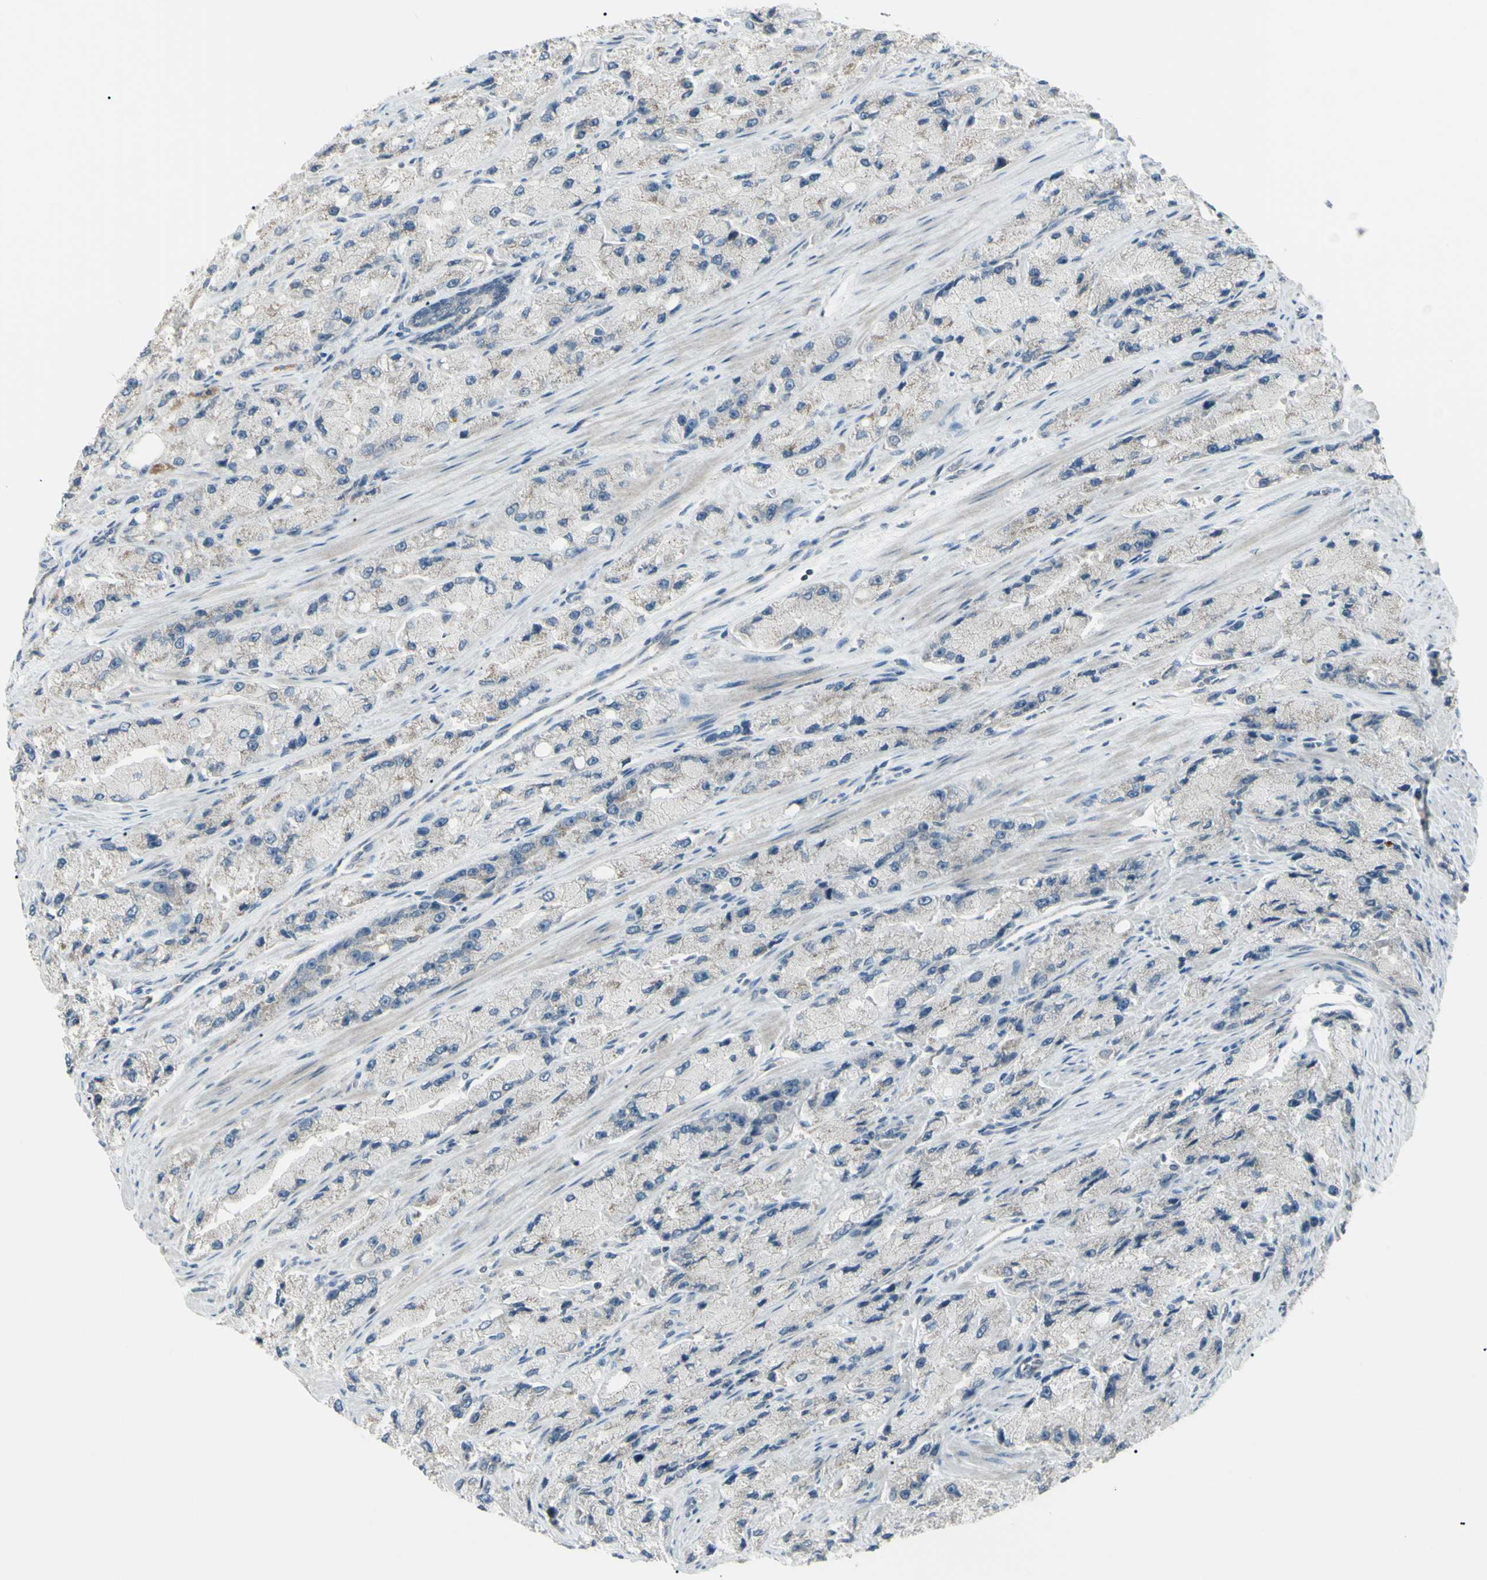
{"staining": {"intensity": "weak", "quantity": ">75%", "location": "cytoplasmic/membranous"}, "tissue": "prostate cancer", "cell_type": "Tumor cells", "image_type": "cancer", "snomed": [{"axis": "morphology", "description": "Adenocarcinoma, High grade"}, {"axis": "topography", "description": "Prostate"}], "caption": "Human prostate cancer stained with a brown dye demonstrates weak cytoplasmic/membranous positive expression in about >75% of tumor cells.", "gene": "SH3GL2", "patient": {"sex": "male", "age": 58}}